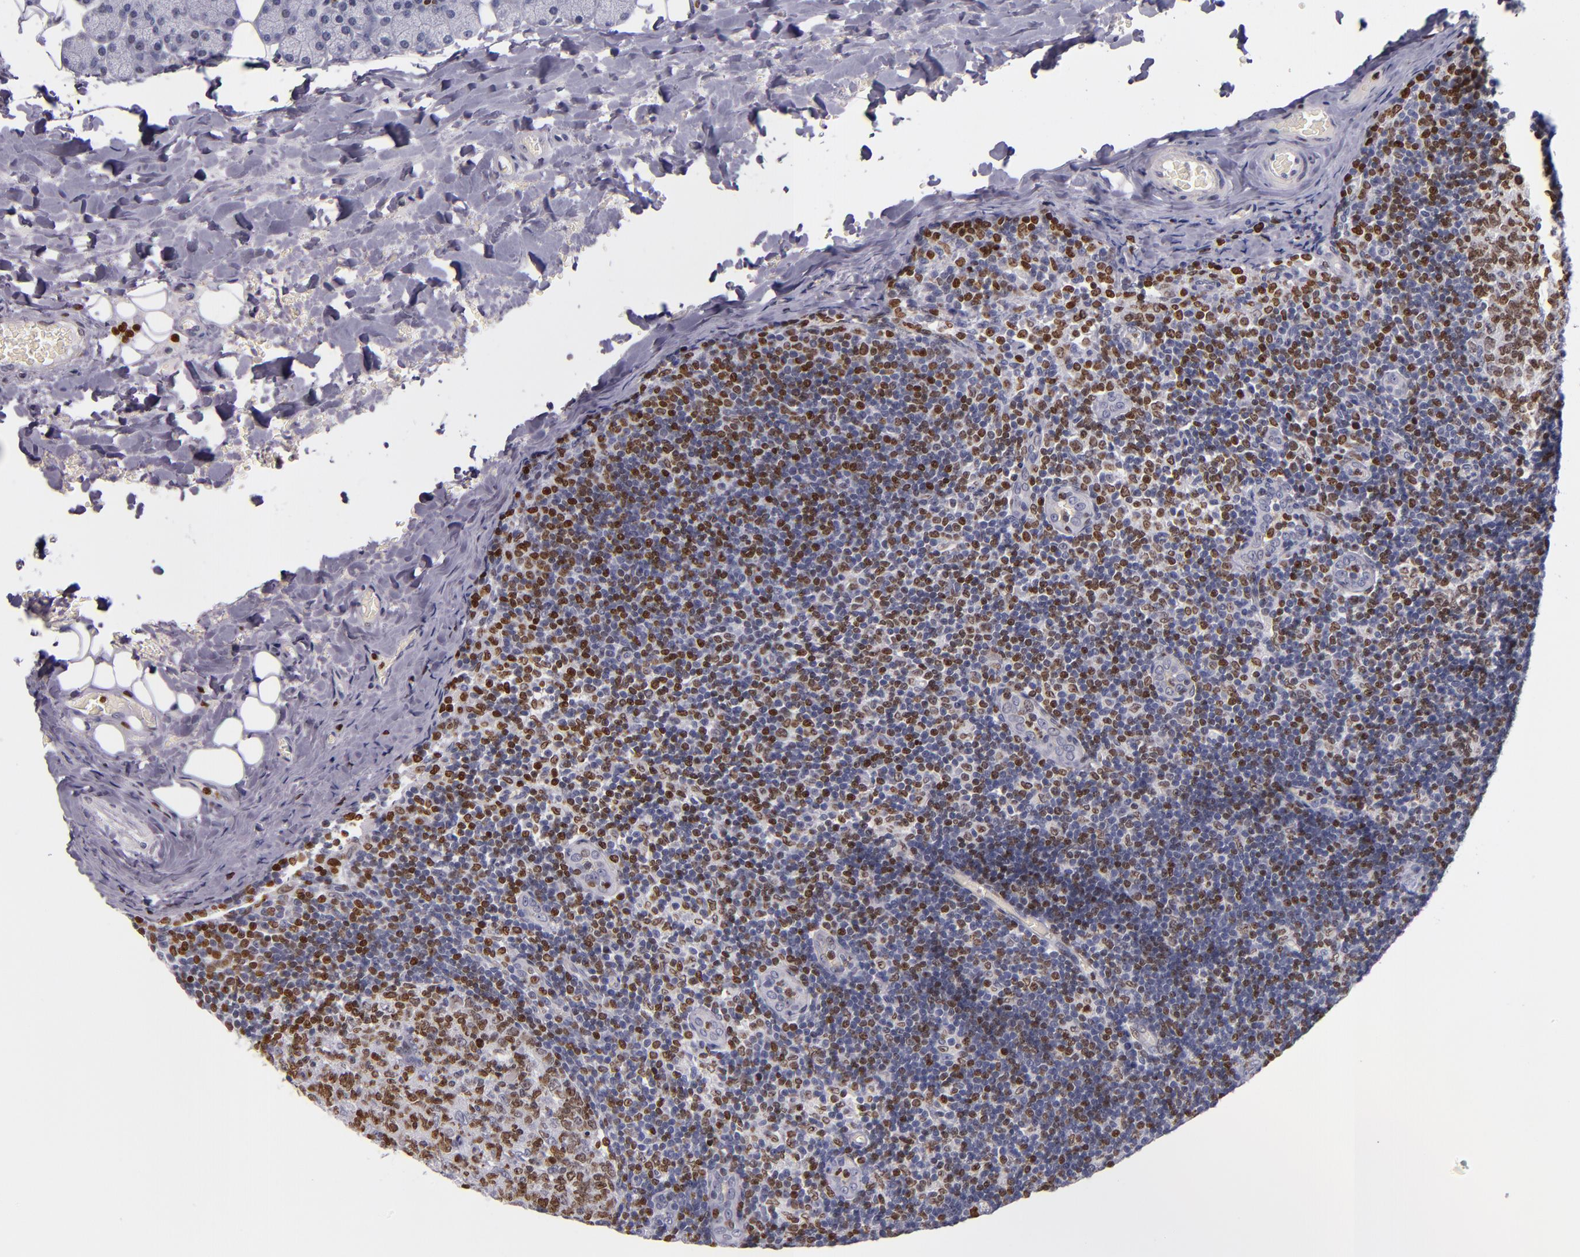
{"staining": {"intensity": "strong", "quantity": "25%-75%", "location": "nuclear"}, "tissue": "lymph node", "cell_type": "Germinal center cells", "image_type": "normal", "snomed": [{"axis": "morphology", "description": "Normal tissue, NOS"}, {"axis": "topography", "description": "Lymph node"}, {"axis": "topography", "description": "Salivary gland"}], "caption": "High-power microscopy captured an IHC photomicrograph of unremarkable lymph node, revealing strong nuclear staining in approximately 25%-75% of germinal center cells. Using DAB (brown) and hematoxylin (blue) stains, captured at high magnification using brightfield microscopy.", "gene": "CDKL5", "patient": {"sex": "male", "age": 8}}